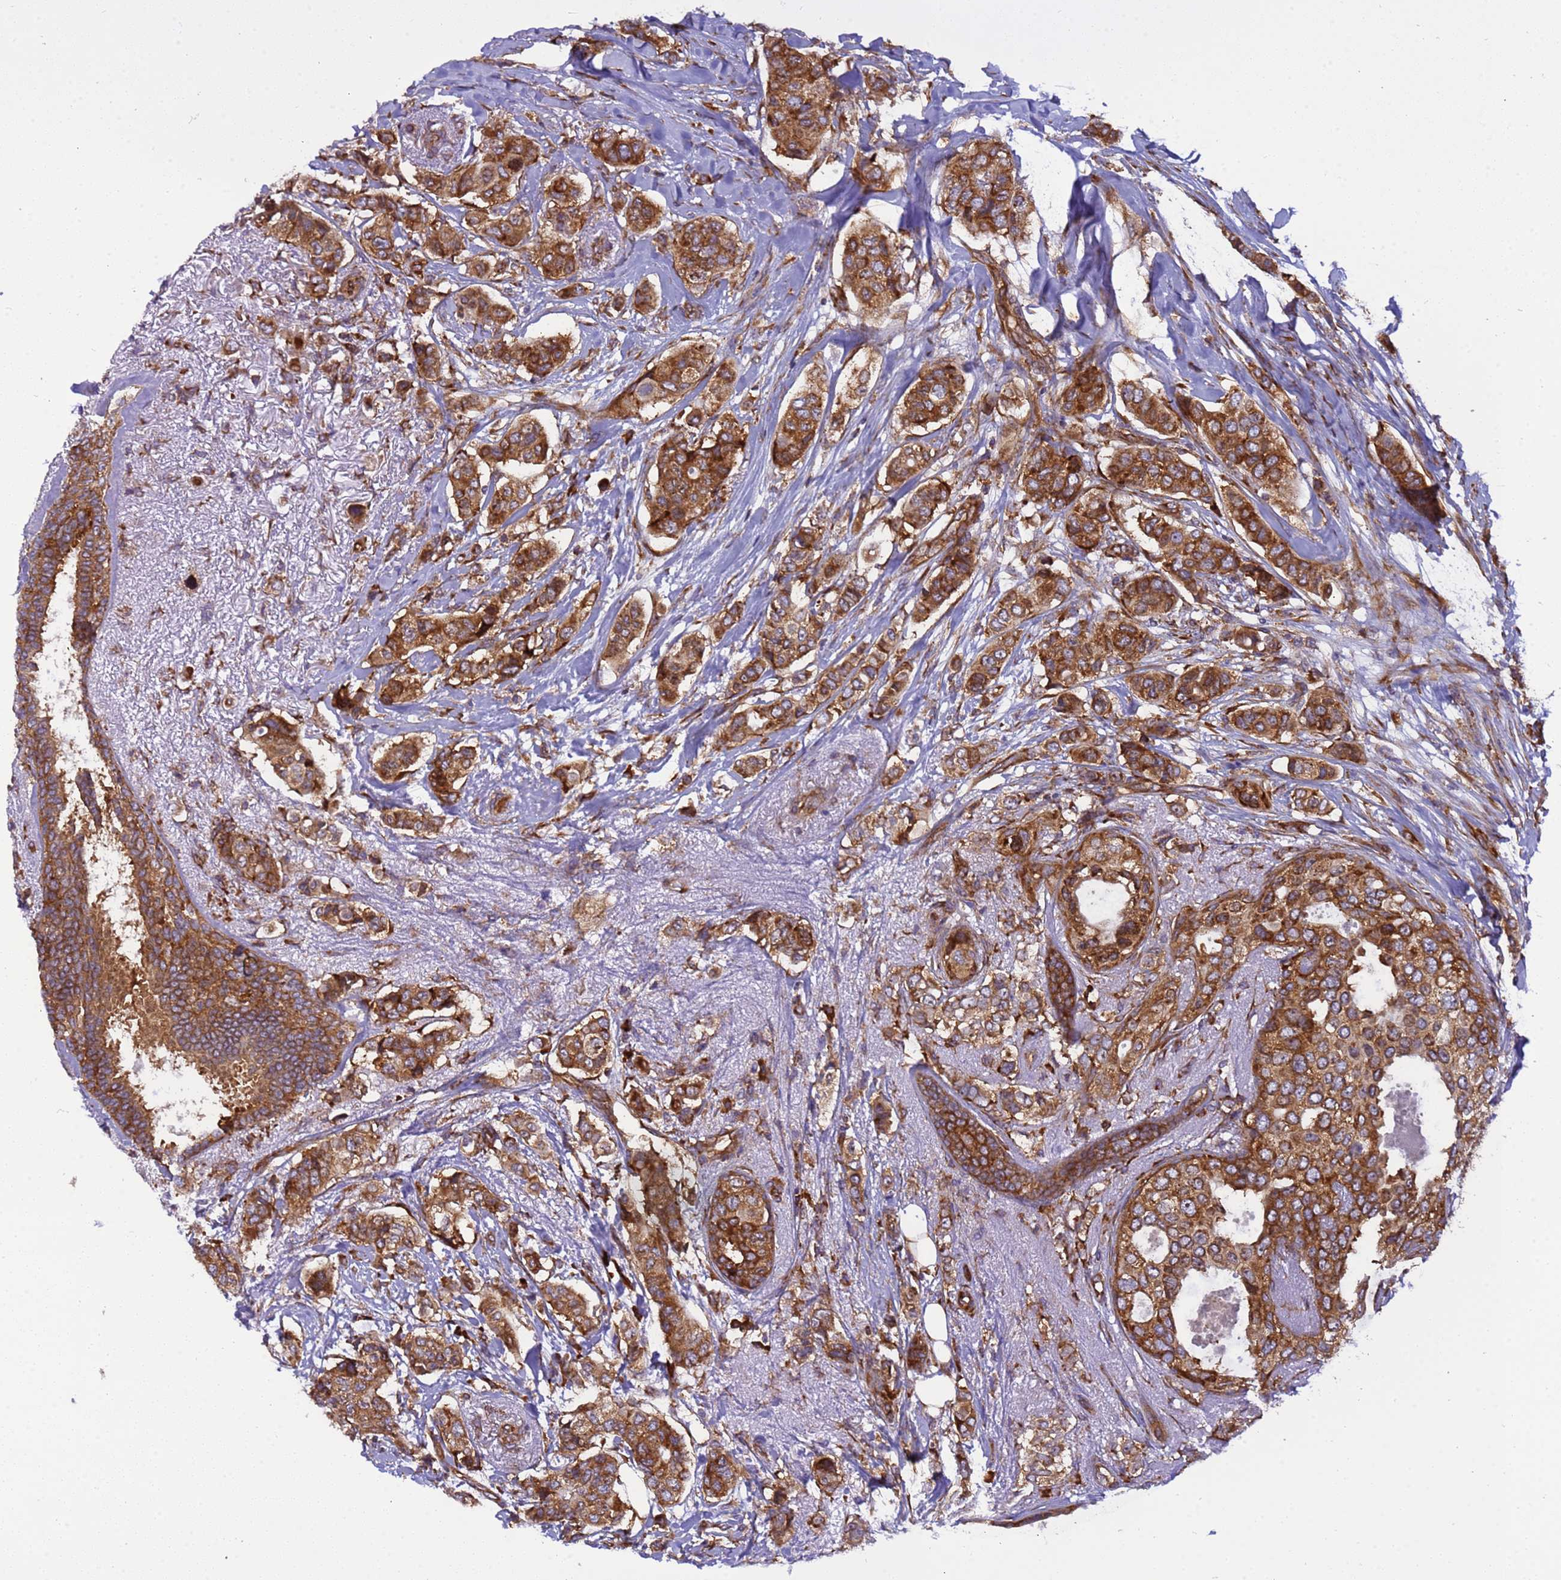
{"staining": {"intensity": "strong", "quantity": ">75%", "location": "cytoplasmic/membranous"}, "tissue": "breast cancer", "cell_type": "Tumor cells", "image_type": "cancer", "snomed": [{"axis": "morphology", "description": "Lobular carcinoma"}, {"axis": "topography", "description": "Breast"}], "caption": "Protein expression analysis of breast cancer shows strong cytoplasmic/membranous positivity in approximately >75% of tumor cells.", "gene": "RPL36", "patient": {"sex": "female", "age": 51}}